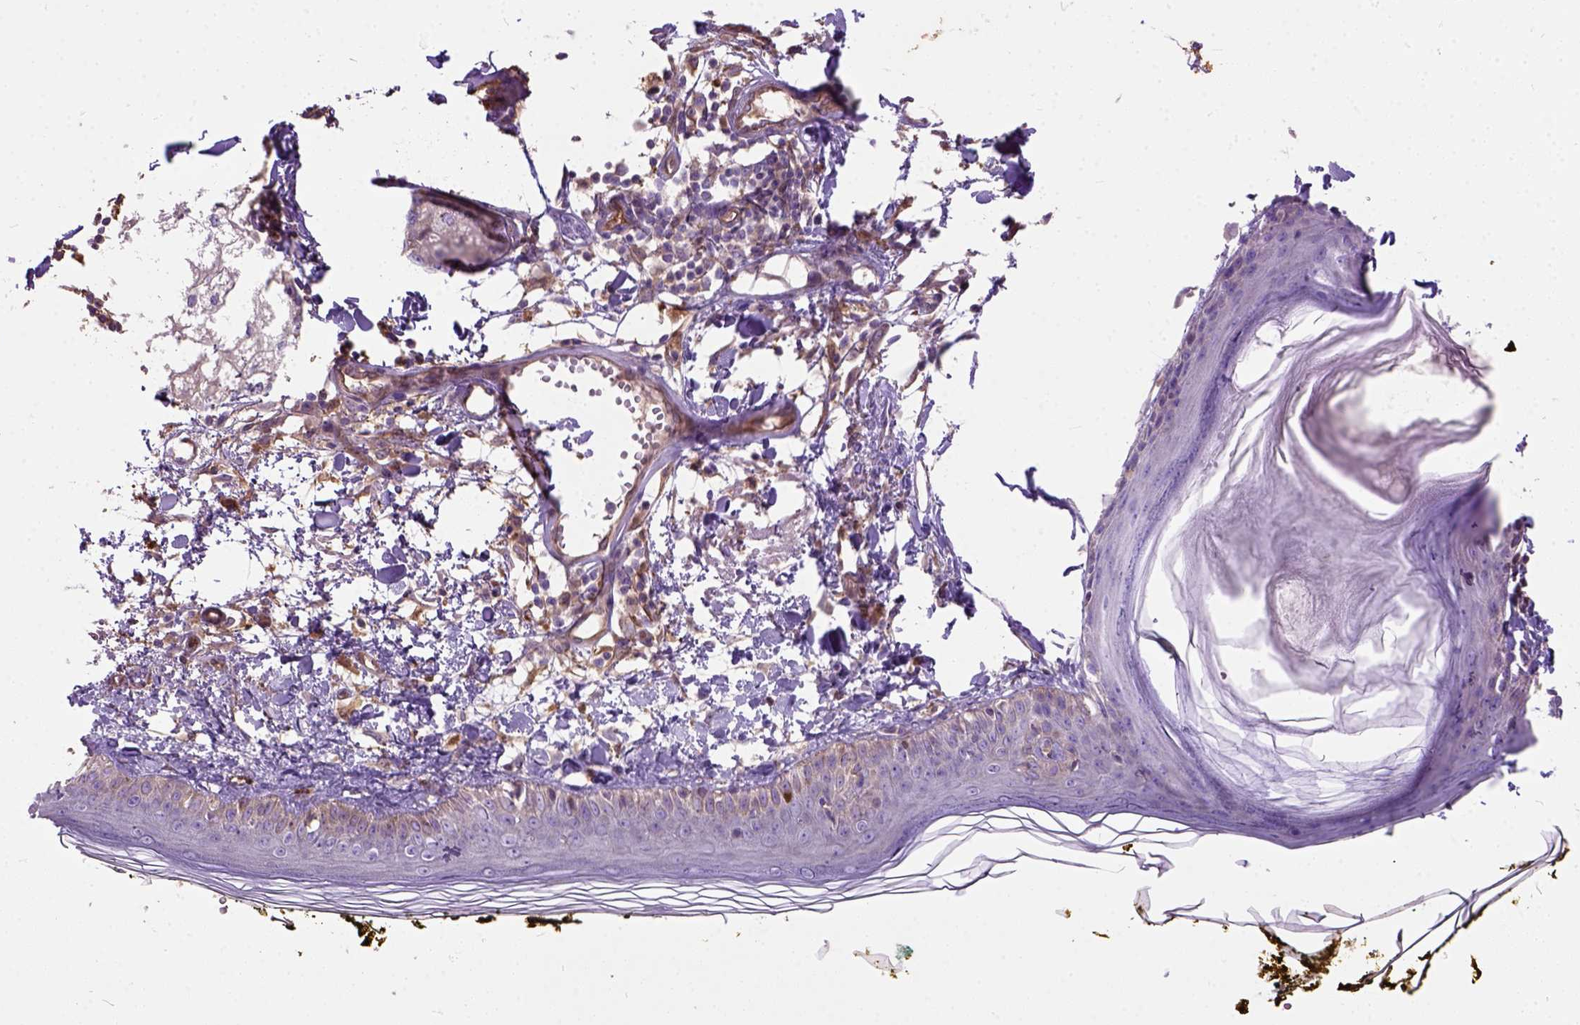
{"staining": {"intensity": "negative", "quantity": "none", "location": "none"}, "tissue": "skin", "cell_type": "Fibroblasts", "image_type": "normal", "snomed": [{"axis": "morphology", "description": "Normal tissue, NOS"}, {"axis": "topography", "description": "Skin"}], "caption": "Normal skin was stained to show a protein in brown. There is no significant expression in fibroblasts. Brightfield microscopy of IHC stained with DAB (brown) and hematoxylin (blue), captured at high magnification.", "gene": "SEMA4F", "patient": {"sex": "male", "age": 76}}